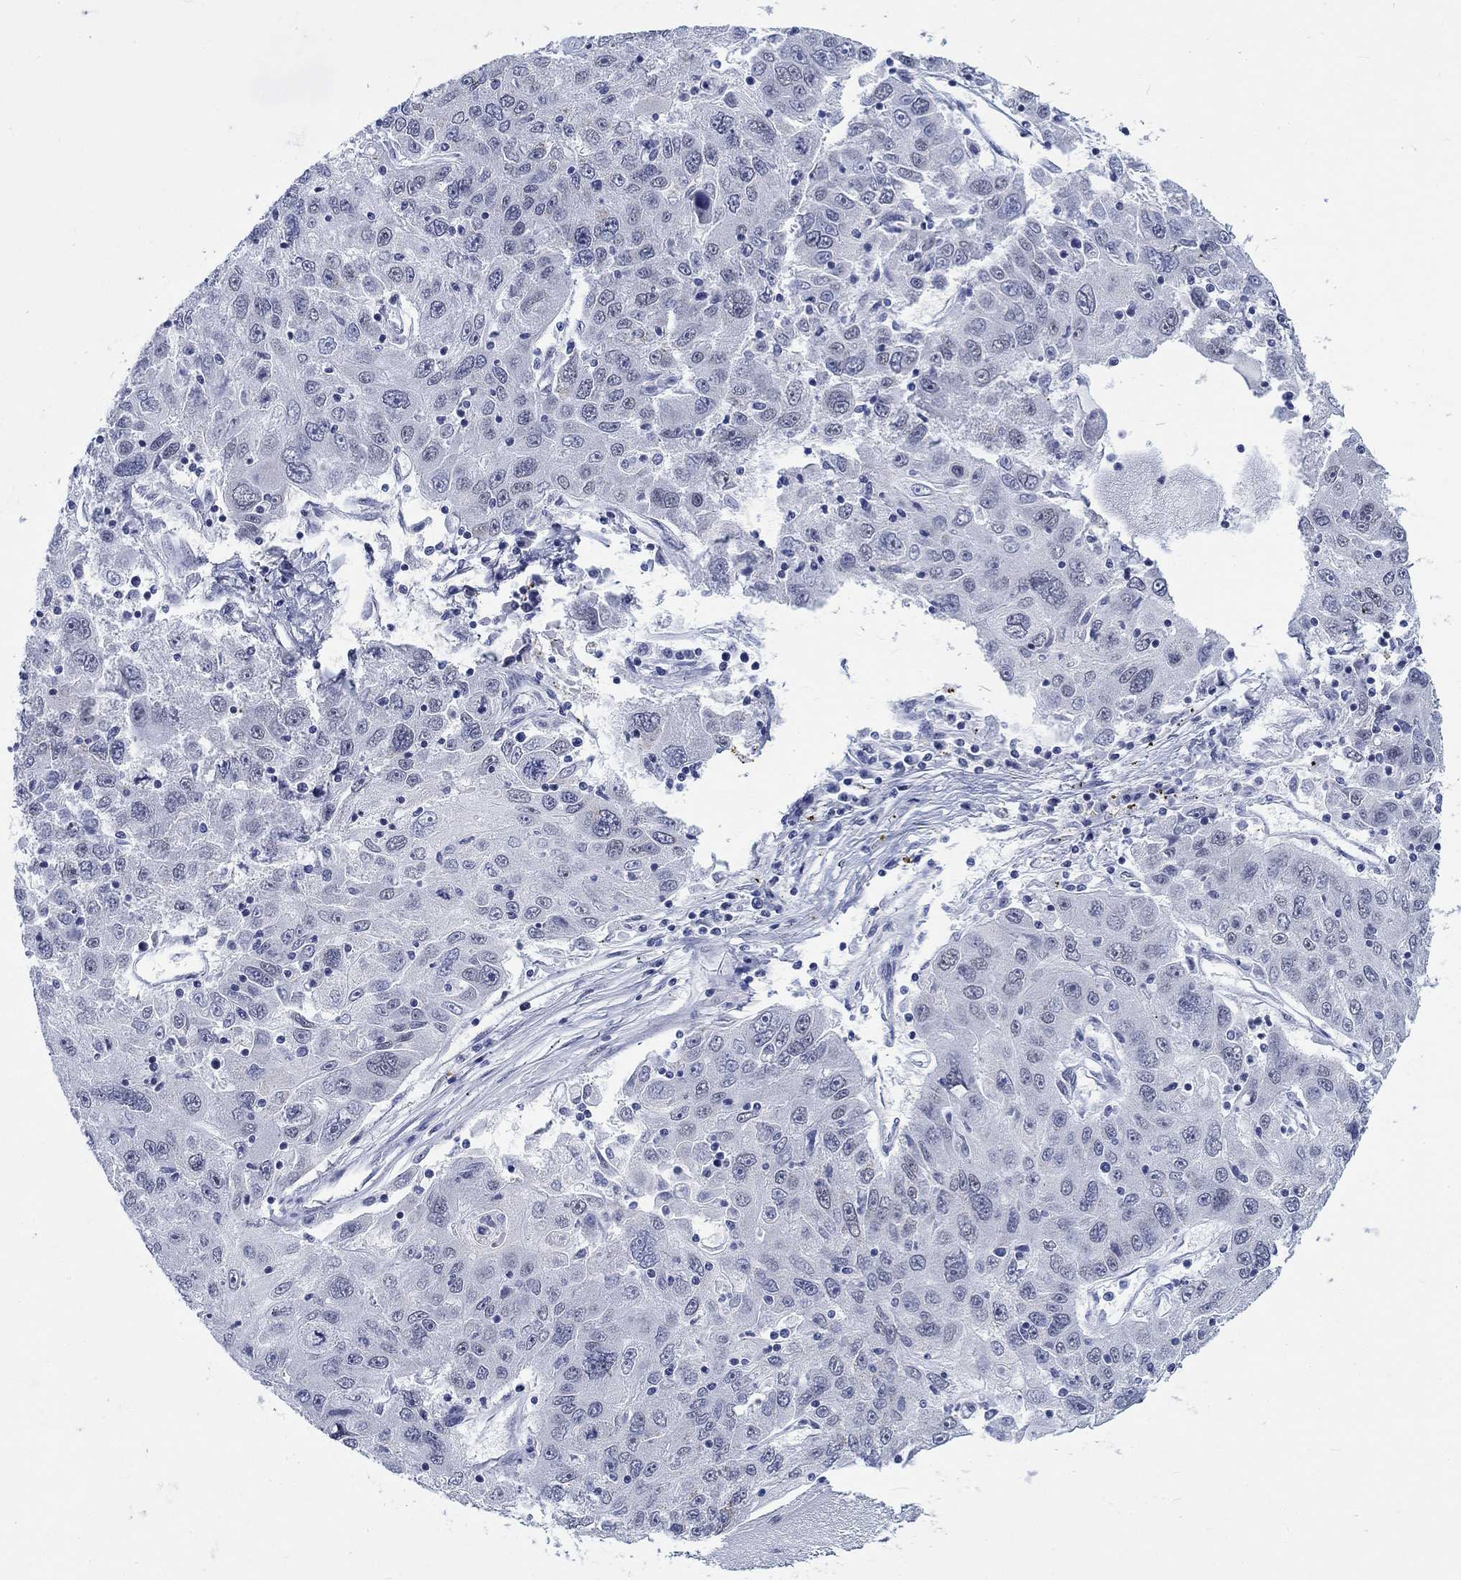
{"staining": {"intensity": "negative", "quantity": "none", "location": "none"}, "tissue": "stomach cancer", "cell_type": "Tumor cells", "image_type": "cancer", "snomed": [{"axis": "morphology", "description": "Adenocarcinoma, NOS"}, {"axis": "topography", "description": "Stomach"}], "caption": "IHC micrograph of neoplastic tissue: adenocarcinoma (stomach) stained with DAB (3,3'-diaminobenzidine) displays no significant protein positivity in tumor cells.", "gene": "KRT76", "patient": {"sex": "male", "age": 56}}